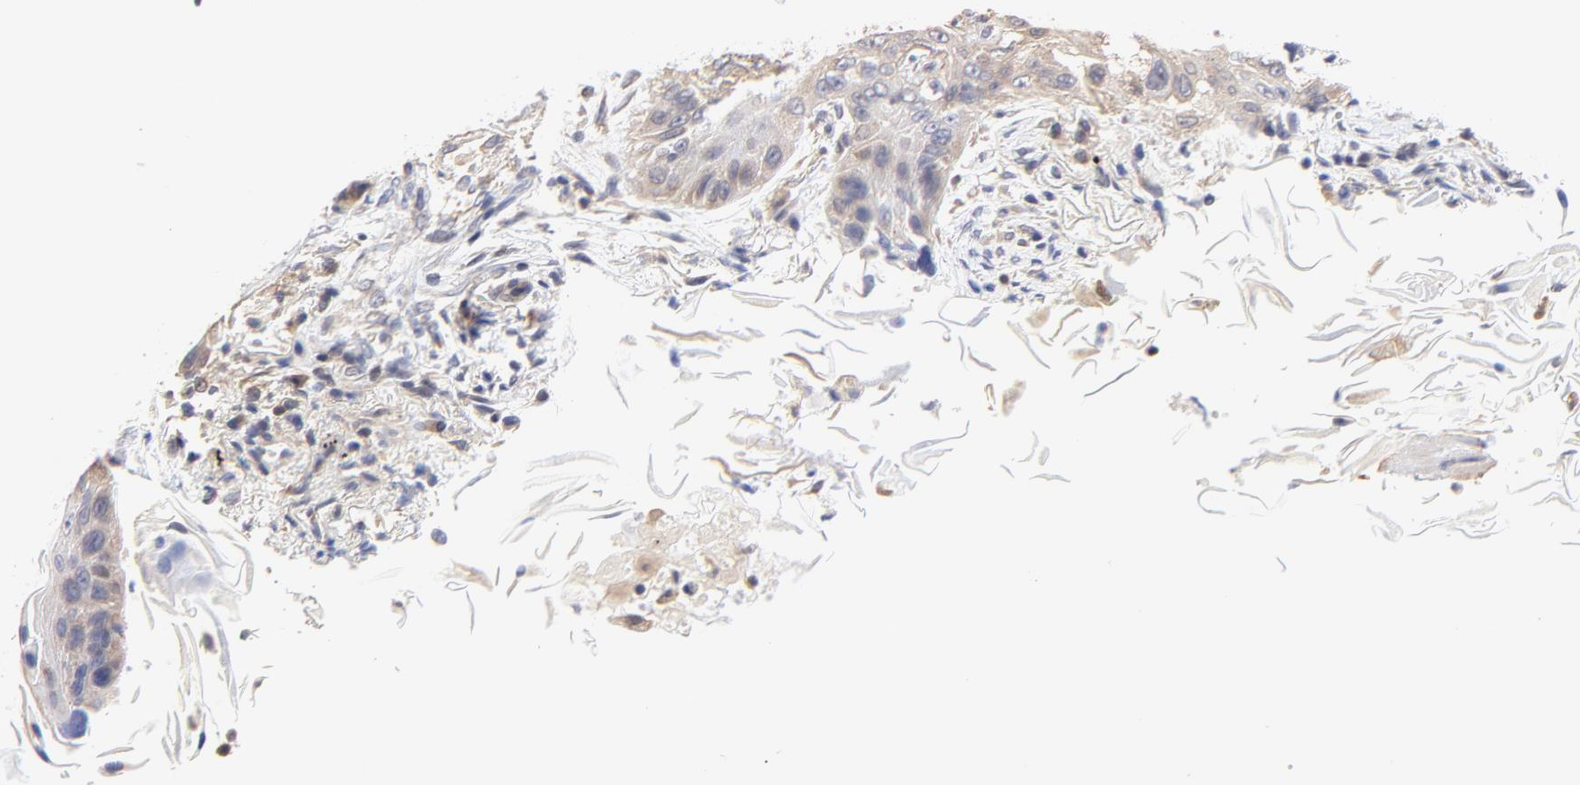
{"staining": {"intensity": "weak", "quantity": "<25%", "location": "cytoplasmic/membranous"}, "tissue": "lung cancer", "cell_type": "Tumor cells", "image_type": "cancer", "snomed": [{"axis": "morphology", "description": "Squamous cell carcinoma, NOS"}, {"axis": "topography", "description": "Lung"}], "caption": "IHC photomicrograph of neoplastic tissue: human lung squamous cell carcinoma stained with DAB exhibits no significant protein staining in tumor cells.", "gene": "PCMT1", "patient": {"sex": "female", "age": 67}}